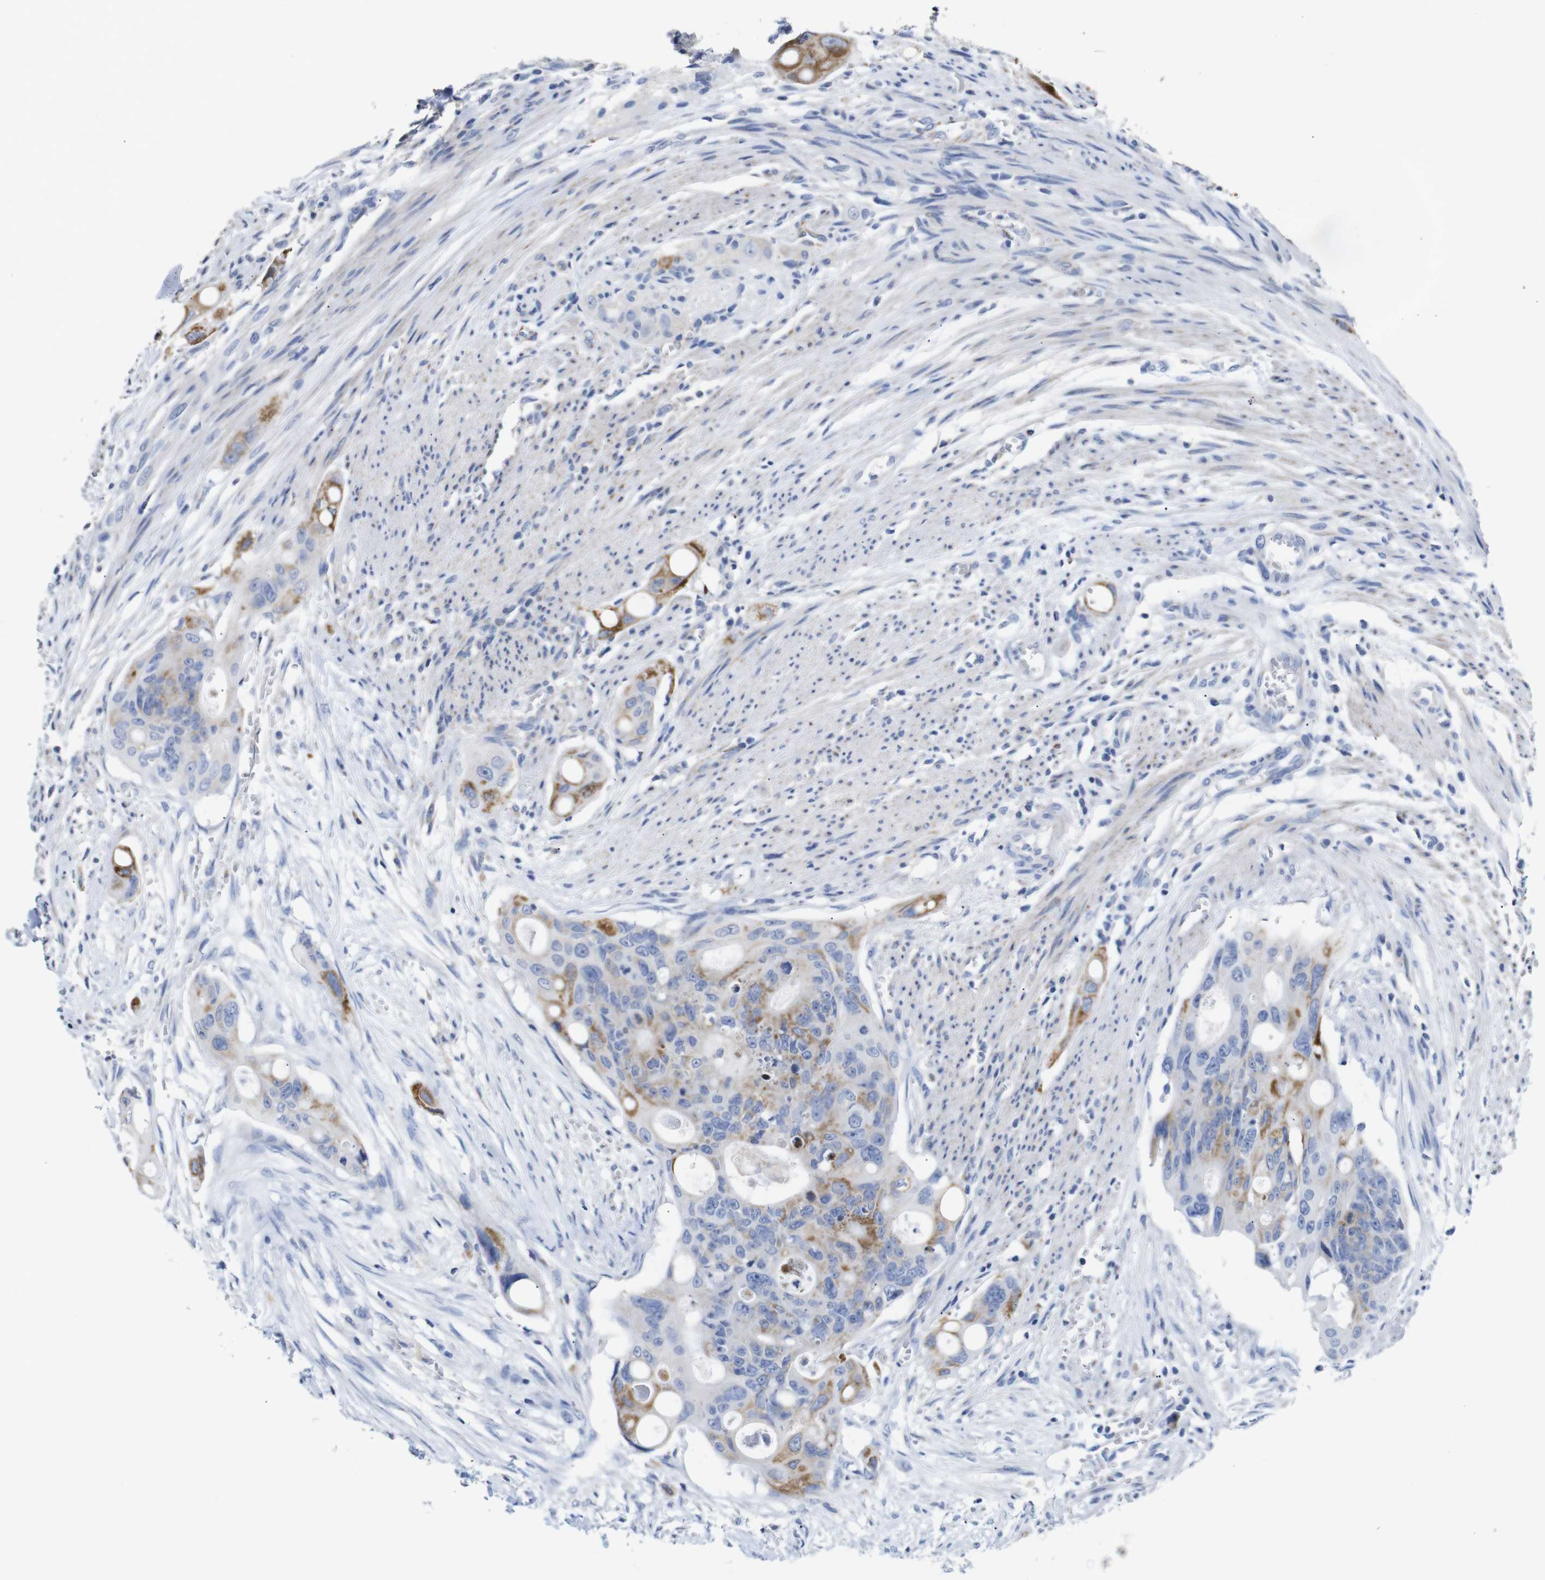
{"staining": {"intensity": "moderate", "quantity": "25%-75%", "location": "cytoplasmic/membranous"}, "tissue": "colorectal cancer", "cell_type": "Tumor cells", "image_type": "cancer", "snomed": [{"axis": "morphology", "description": "Adenocarcinoma, NOS"}, {"axis": "topography", "description": "Colon"}], "caption": "Colorectal cancer stained with immunohistochemistry reveals moderate cytoplasmic/membranous positivity in approximately 25%-75% of tumor cells. (DAB IHC, brown staining for protein, blue staining for nuclei).", "gene": "MAOA", "patient": {"sex": "female", "age": 57}}